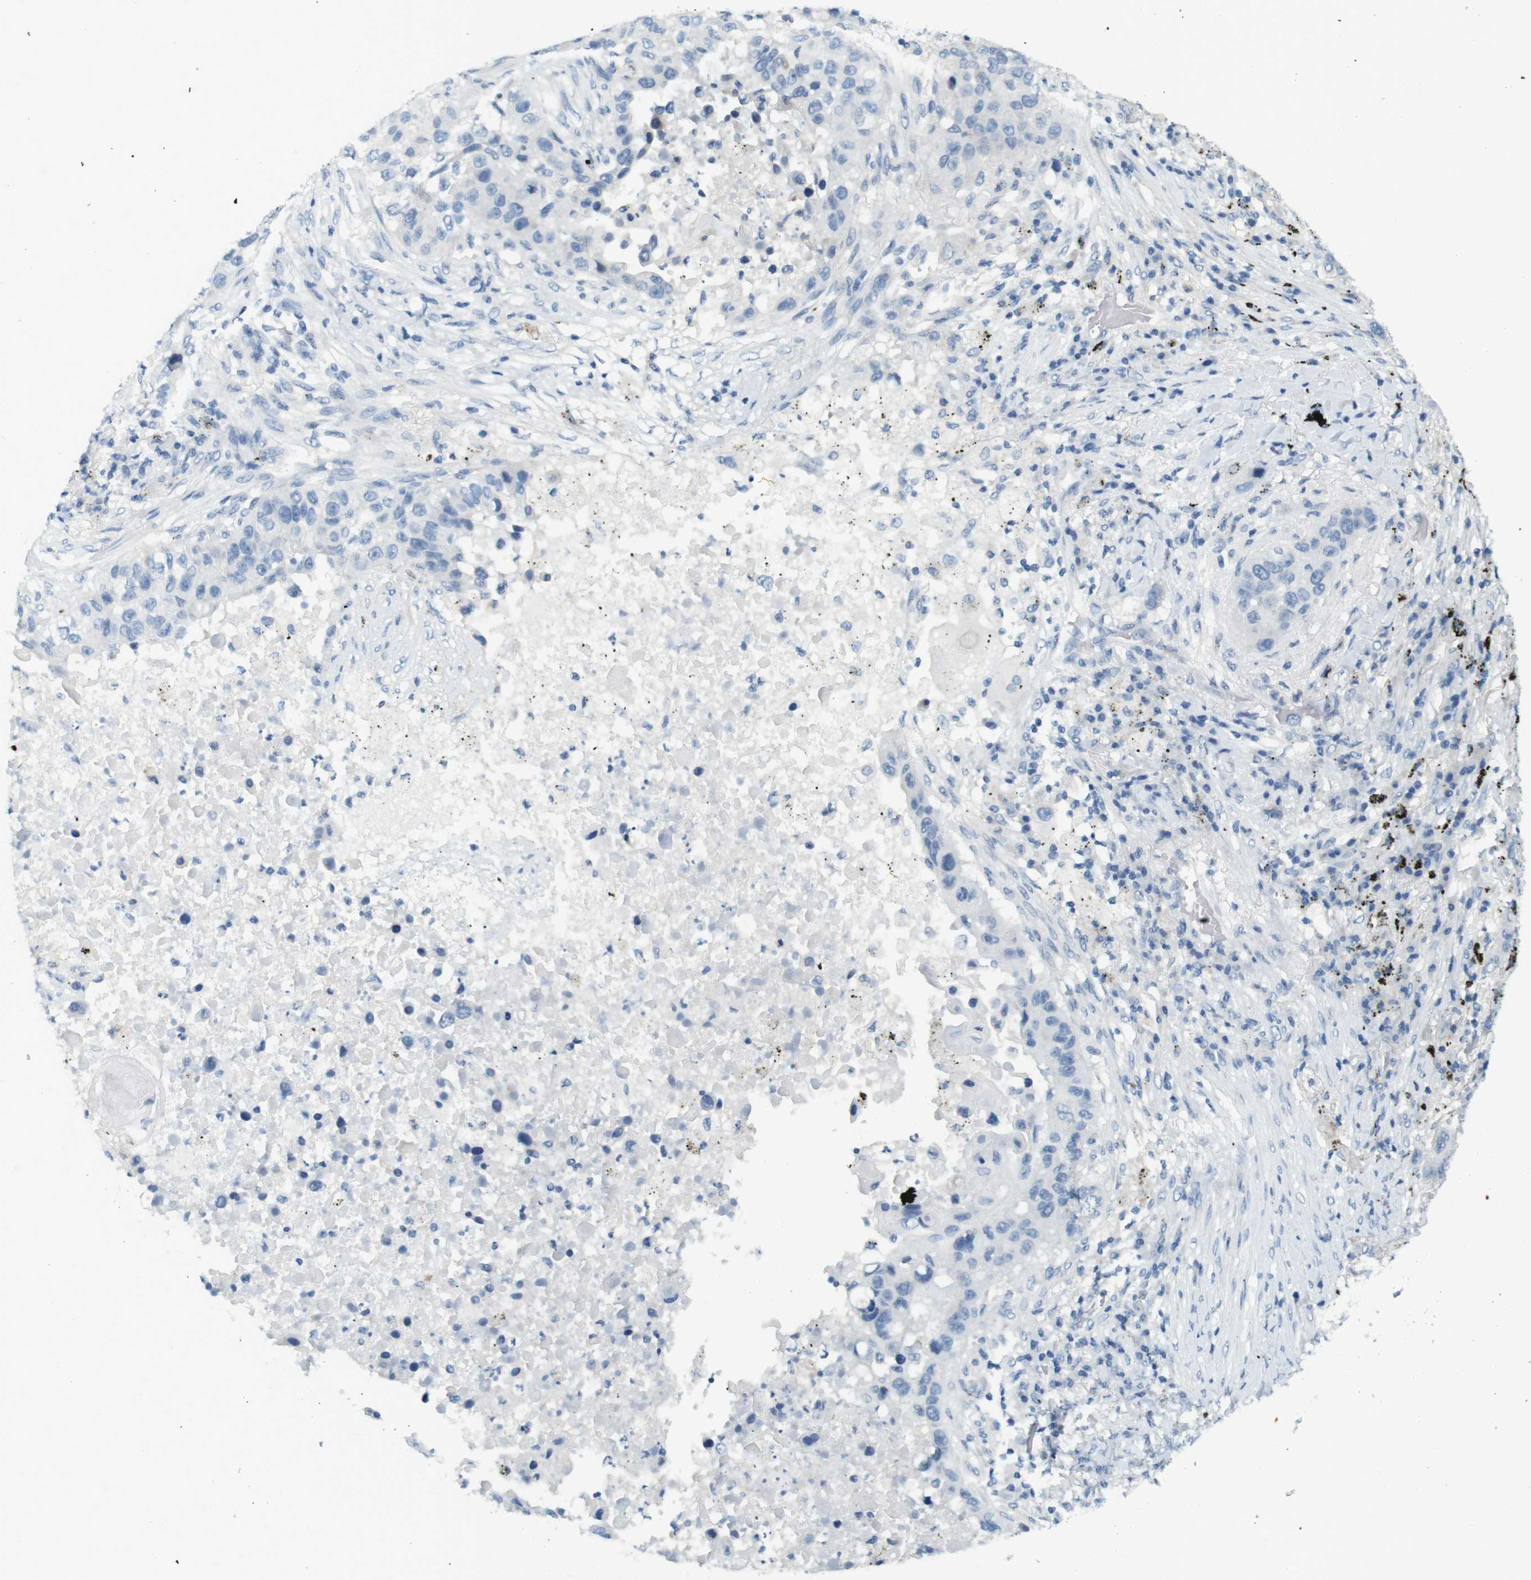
{"staining": {"intensity": "negative", "quantity": "none", "location": "none"}, "tissue": "lung cancer", "cell_type": "Tumor cells", "image_type": "cancer", "snomed": [{"axis": "morphology", "description": "Squamous cell carcinoma, NOS"}, {"axis": "topography", "description": "Lung"}], "caption": "IHC image of lung cancer stained for a protein (brown), which exhibits no expression in tumor cells.", "gene": "LRRK2", "patient": {"sex": "male", "age": 57}}